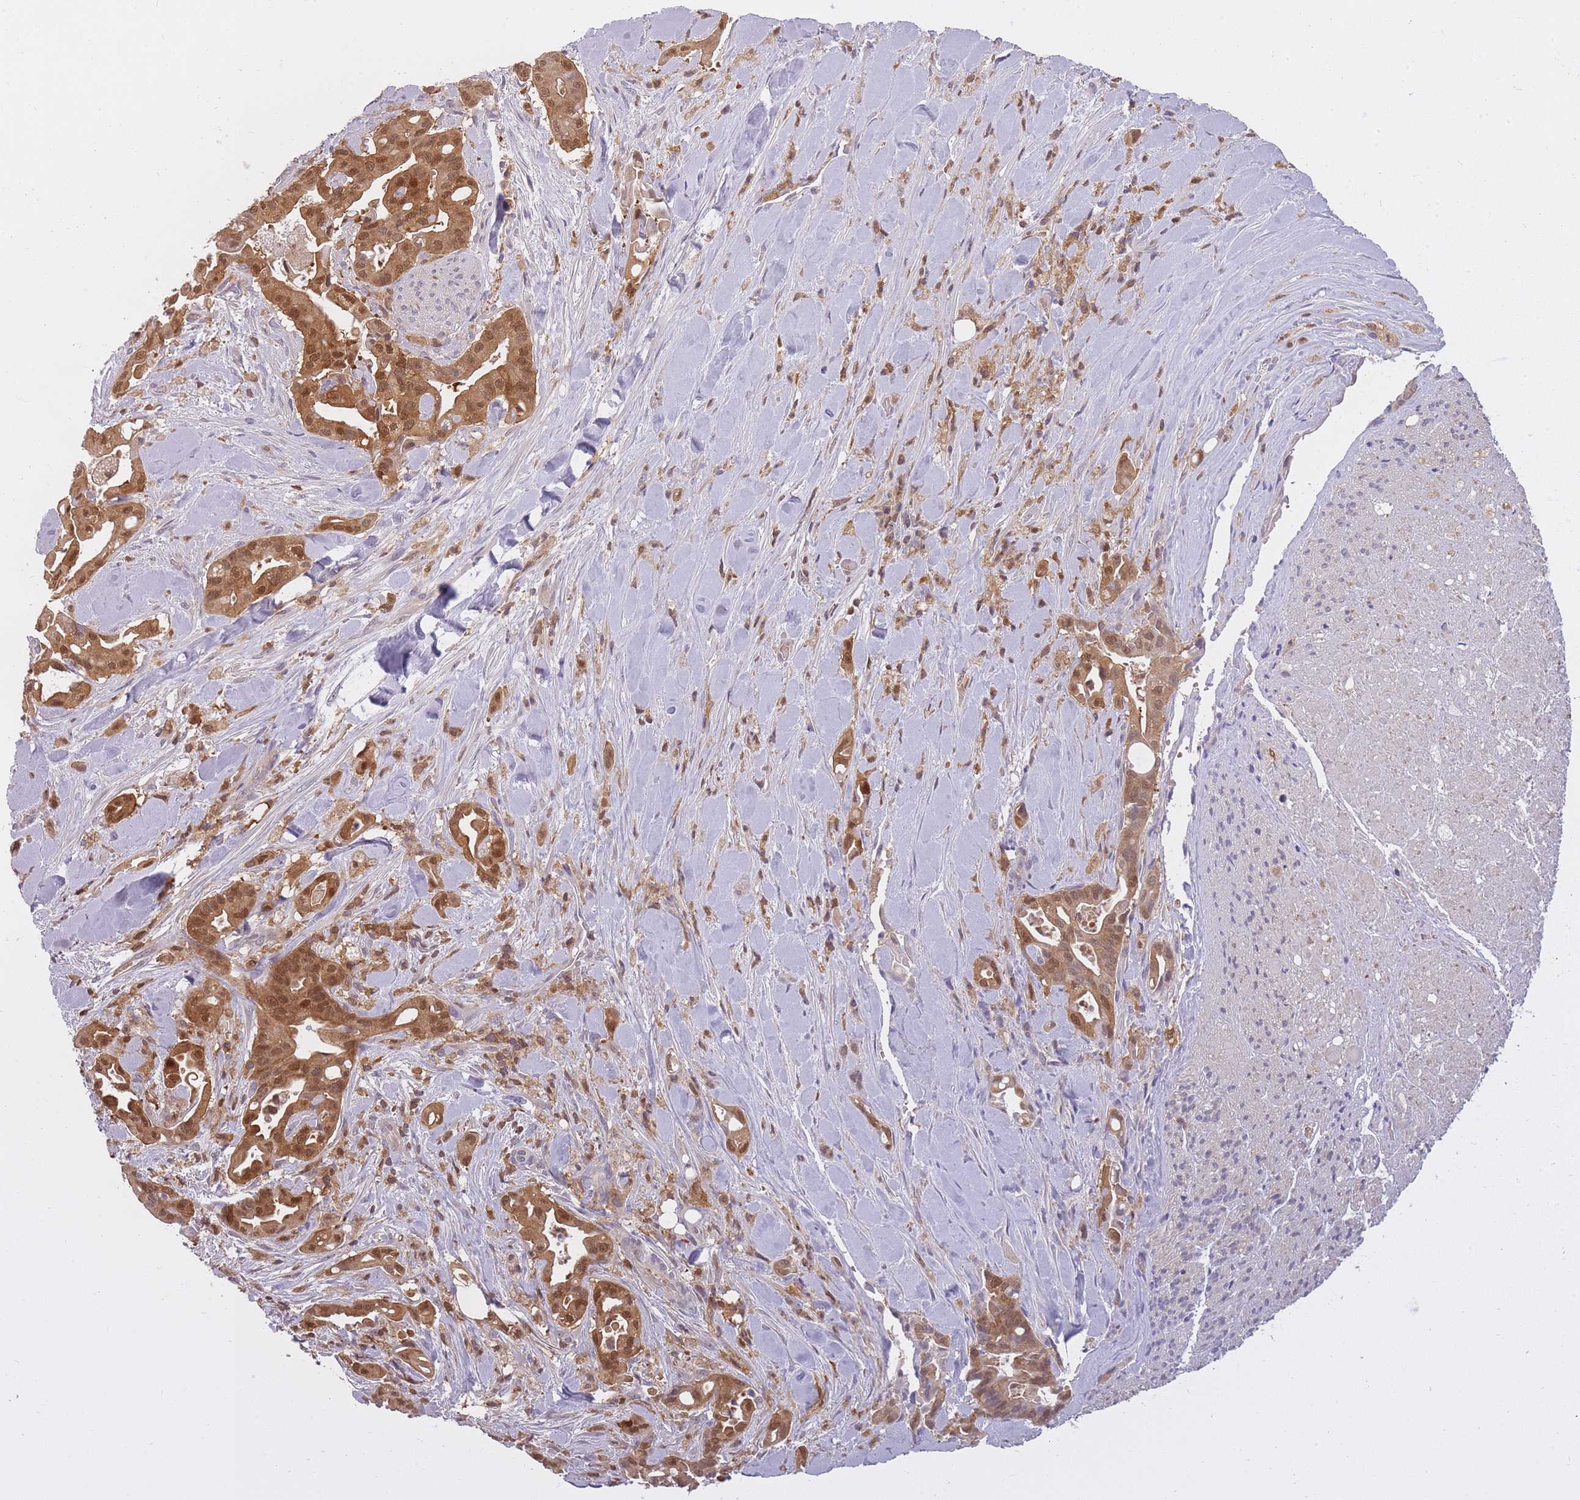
{"staining": {"intensity": "strong", "quantity": ">75%", "location": "cytoplasmic/membranous,nuclear"}, "tissue": "liver cancer", "cell_type": "Tumor cells", "image_type": "cancer", "snomed": [{"axis": "morphology", "description": "Cholangiocarcinoma"}, {"axis": "topography", "description": "Liver"}], "caption": "This is a histology image of immunohistochemistry (IHC) staining of liver cancer, which shows strong positivity in the cytoplasmic/membranous and nuclear of tumor cells.", "gene": "CXorf38", "patient": {"sex": "female", "age": 68}}